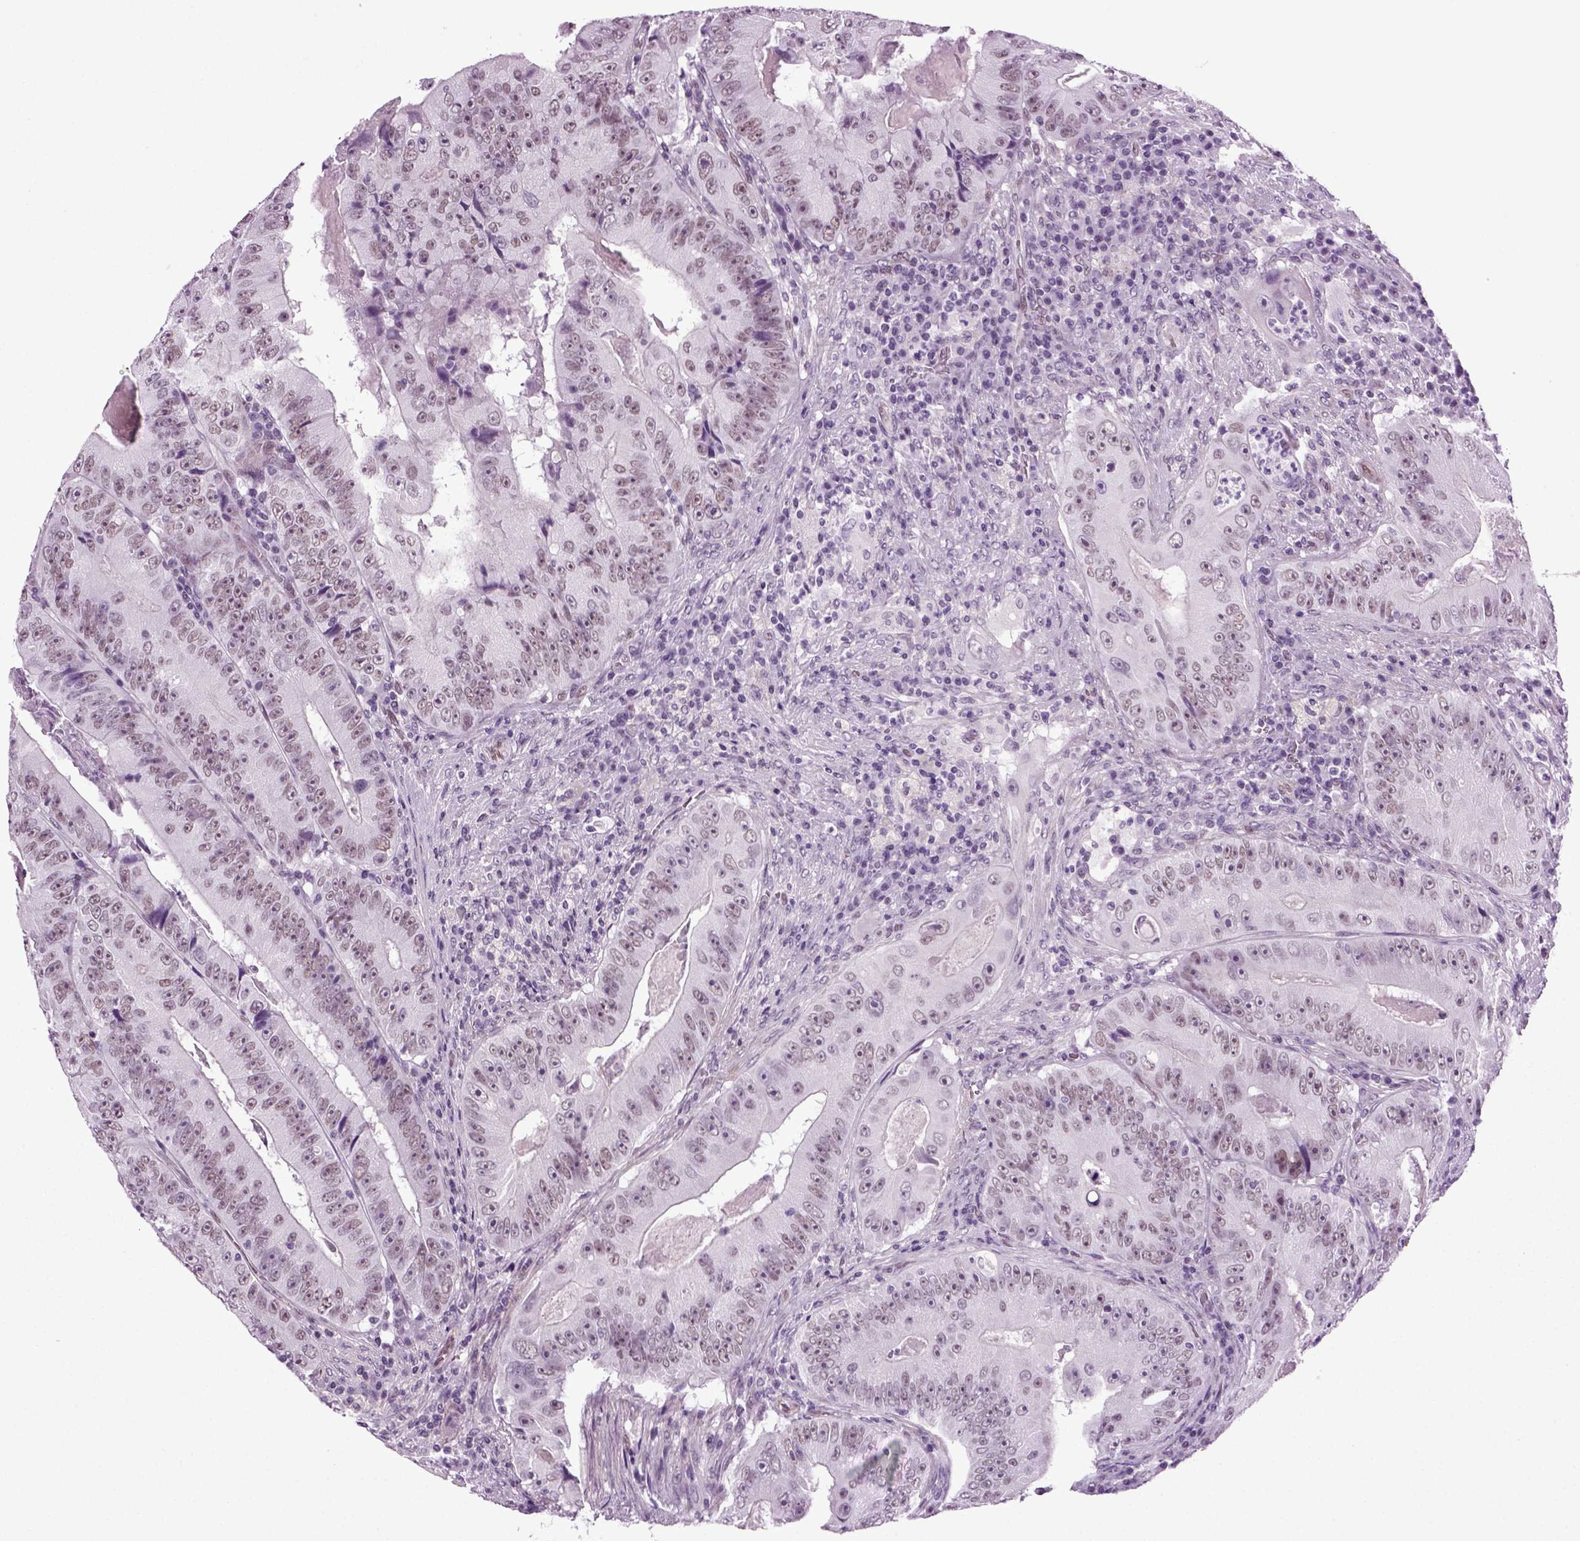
{"staining": {"intensity": "negative", "quantity": "none", "location": "none"}, "tissue": "colorectal cancer", "cell_type": "Tumor cells", "image_type": "cancer", "snomed": [{"axis": "morphology", "description": "Adenocarcinoma, NOS"}, {"axis": "topography", "description": "Colon"}], "caption": "High magnification brightfield microscopy of colorectal cancer stained with DAB (3,3'-diaminobenzidine) (brown) and counterstained with hematoxylin (blue): tumor cells show no significant staining. (Stains: DAB (3,3'-diaminobenzidine) IHC with hematoxylin counter stain, Microscopy: brightfield microscopy at high magnification).", "gene": "RFX3", "patient": {"sex": "female", "age": 86}}